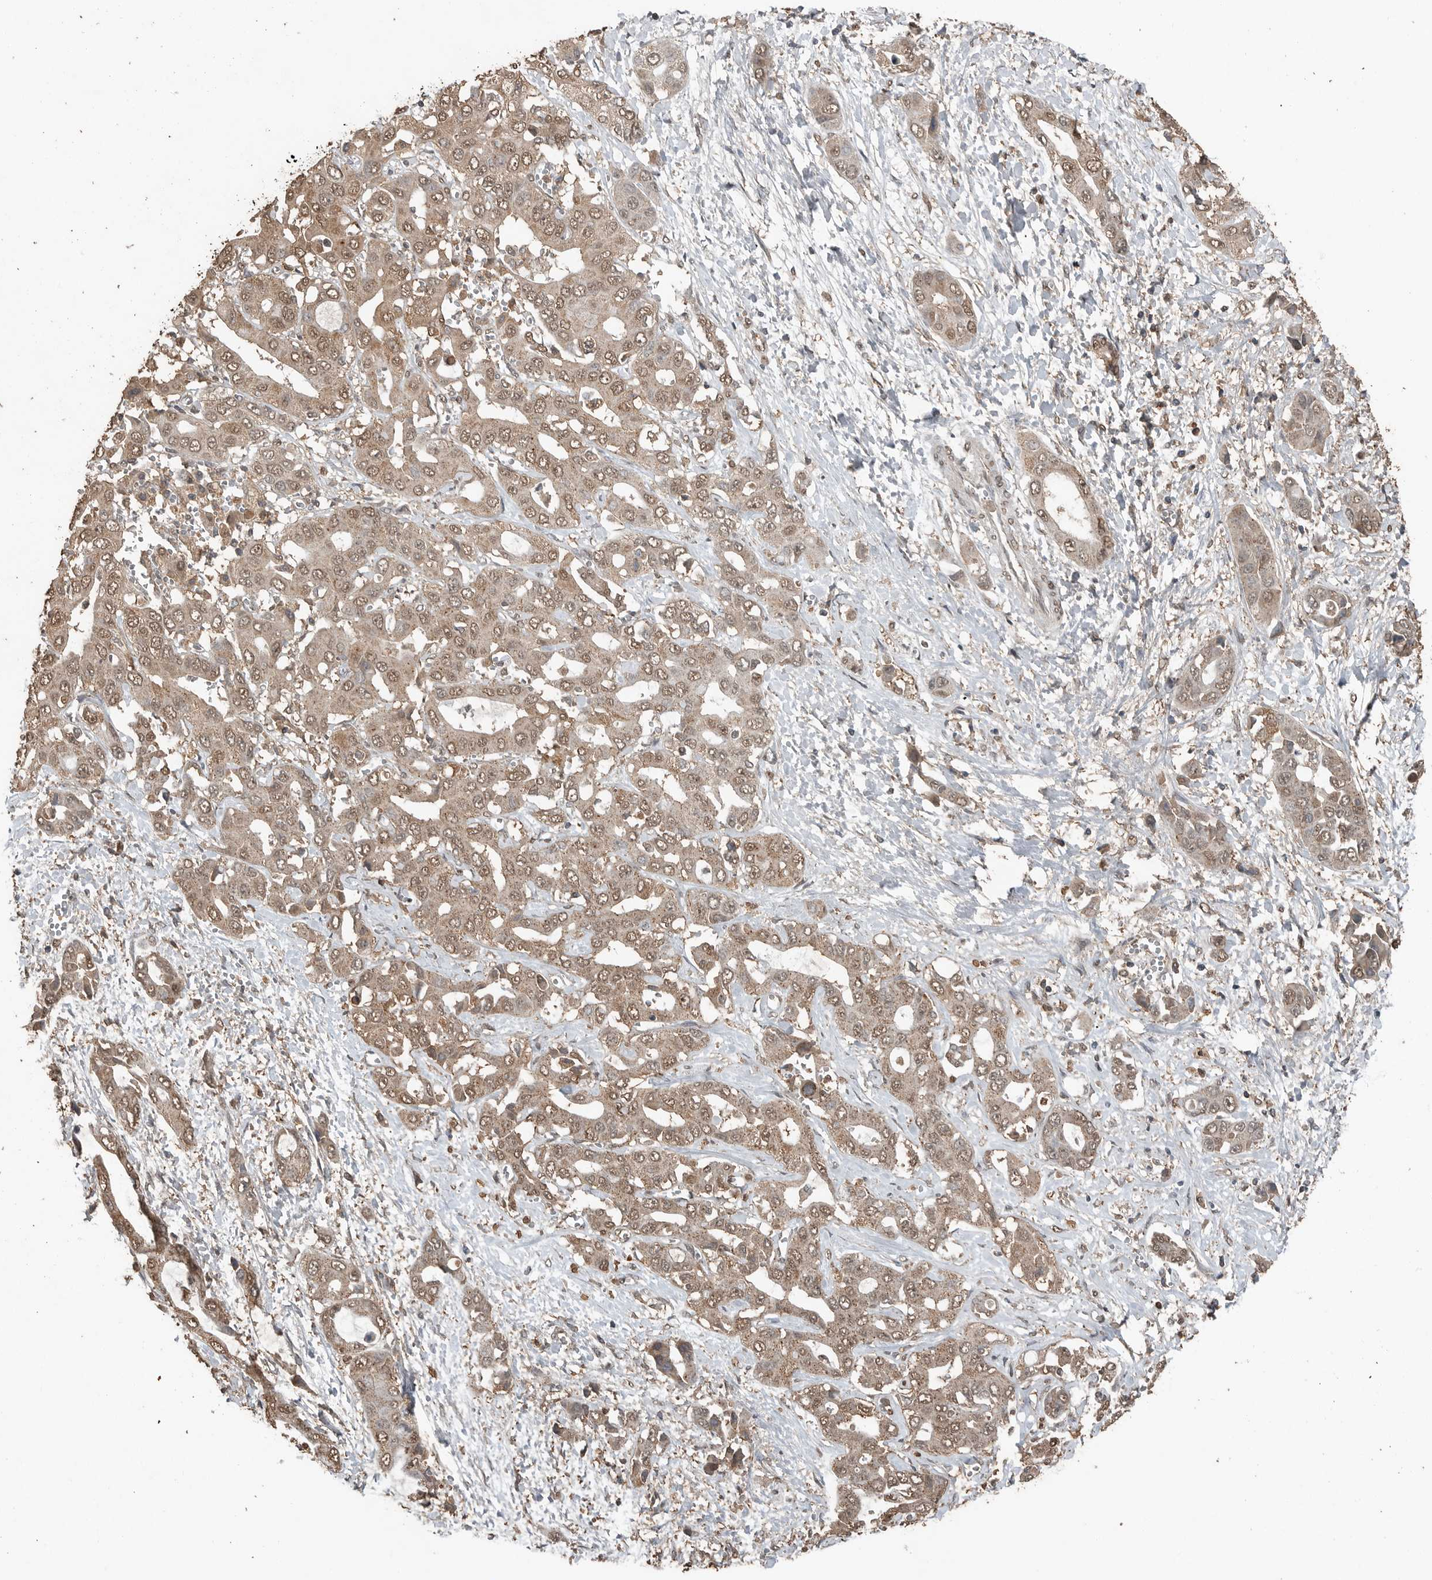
{"staining": {"intensity": "weak", "quantity": ">75%", "location": "cytoplasmic/membranous,nuclear"}, "tissue": "liver cancer", "cell_type": "Tumor cells", "image_type": "cancer", "snomed": [{"axis": "morphology", "description": "Cholangiocarcinoma"}, {"axis": "topography", "description": "Liver"}], "caption": "DAB immunohistochemical staining of liver cancer demonstrates weak cytoplasmic/membranous and nuclear protein expression in about >75% of tumor cells. (DAB (3,3'-diaminobenzidine) IHC with brightfield microscopy, high magnification).", "gene": "BLZF1", "patient": {"sex": "female", "age": 52}}